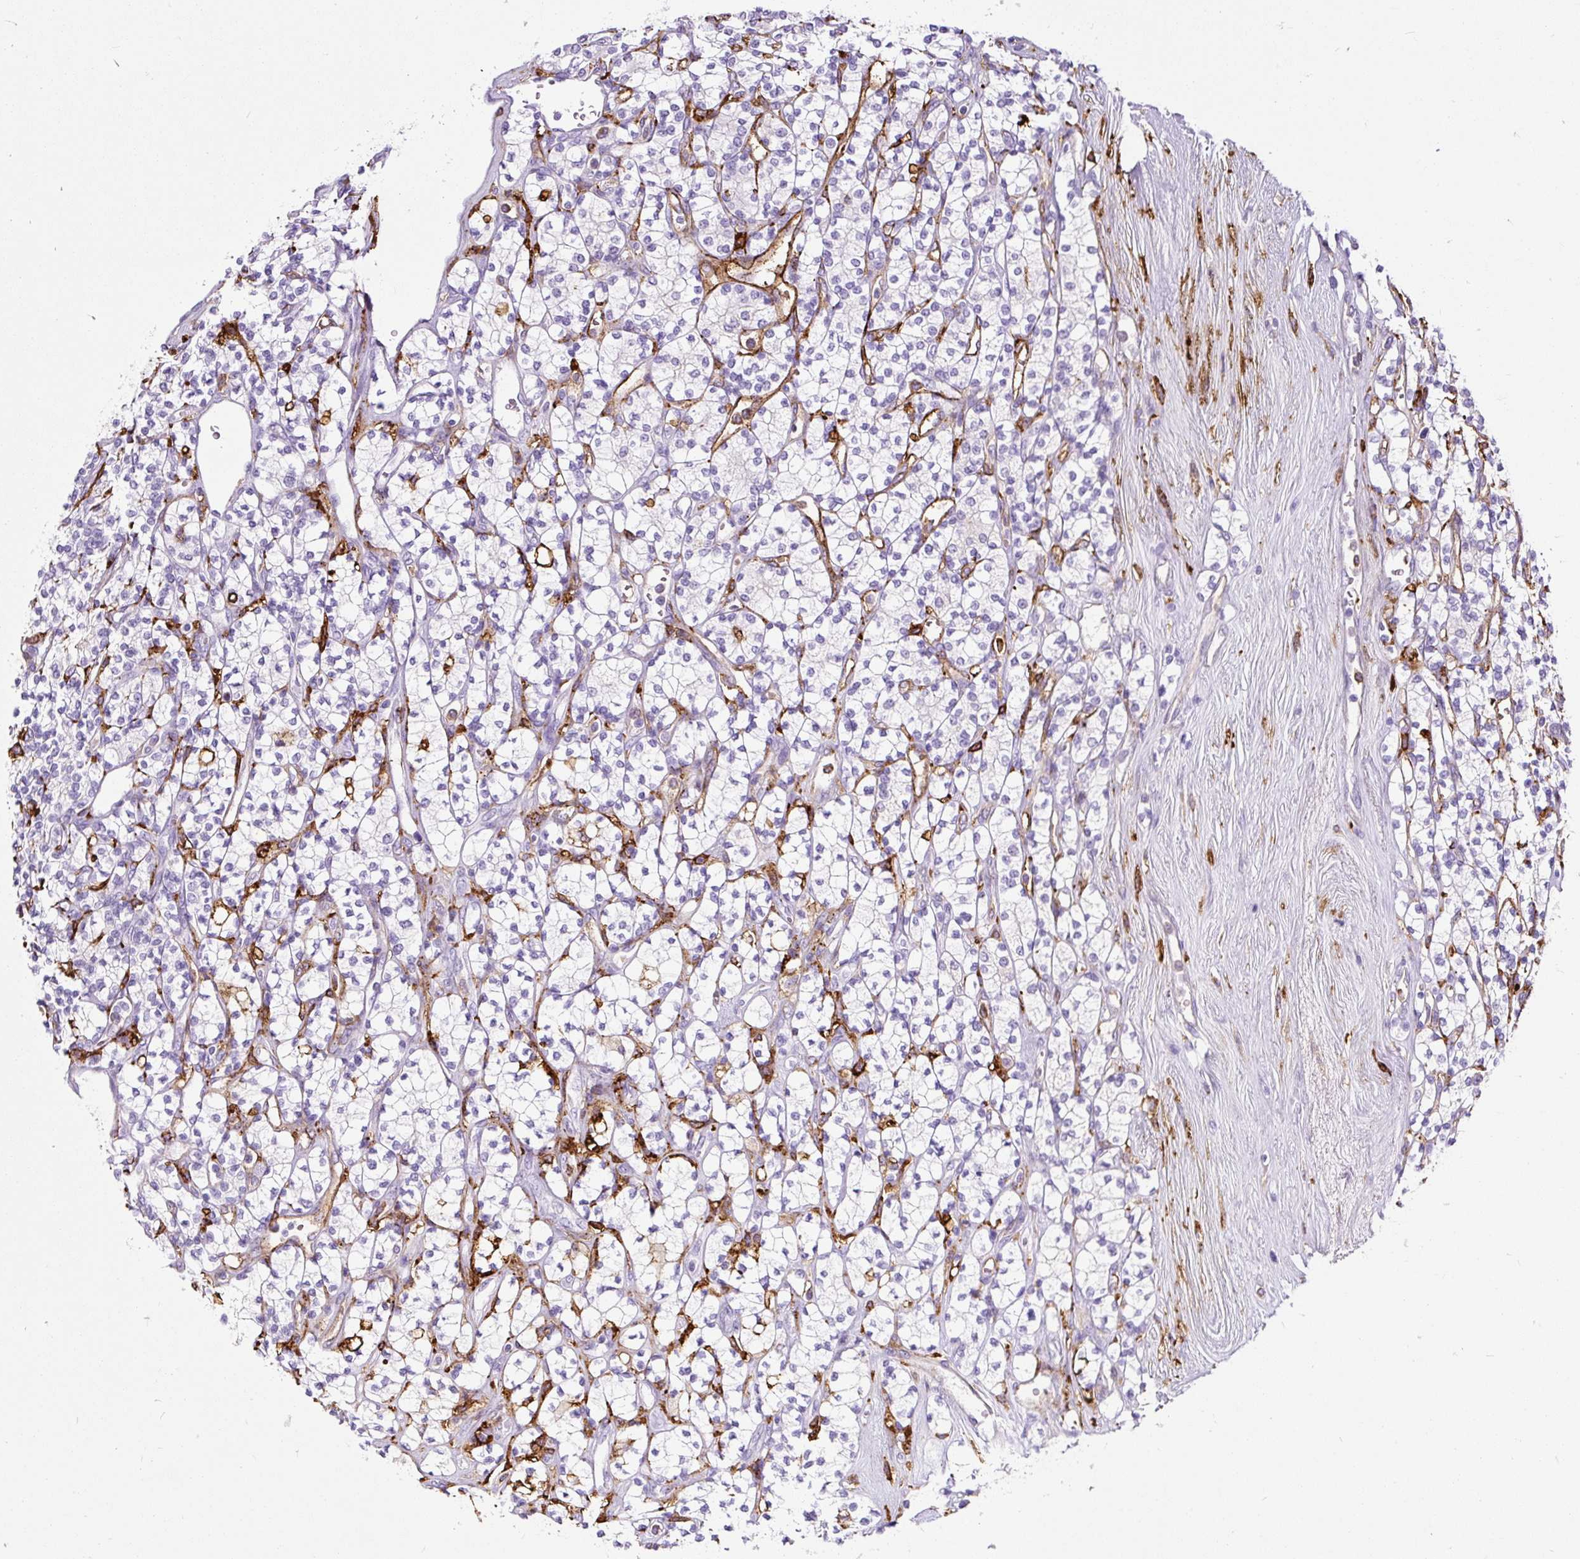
{"staining": {"intensity": "negative", "quantity": "none", "location": "none"}, "tissue": "renal cancer", "cell_type": "Tumor cells", "image_type": "cancer", "snomed": [{"axis": "morphology", "description": "Adenocarcinoma, NOS"}, {"axis": "topography", "description": "Kidney"}], "caption": "Image shows no protein expression in tumor cells of adenocarcinoma (renal) tissue.", "gene": "HLA-DRA", "patient": {"sex": "male", "age": 77}}